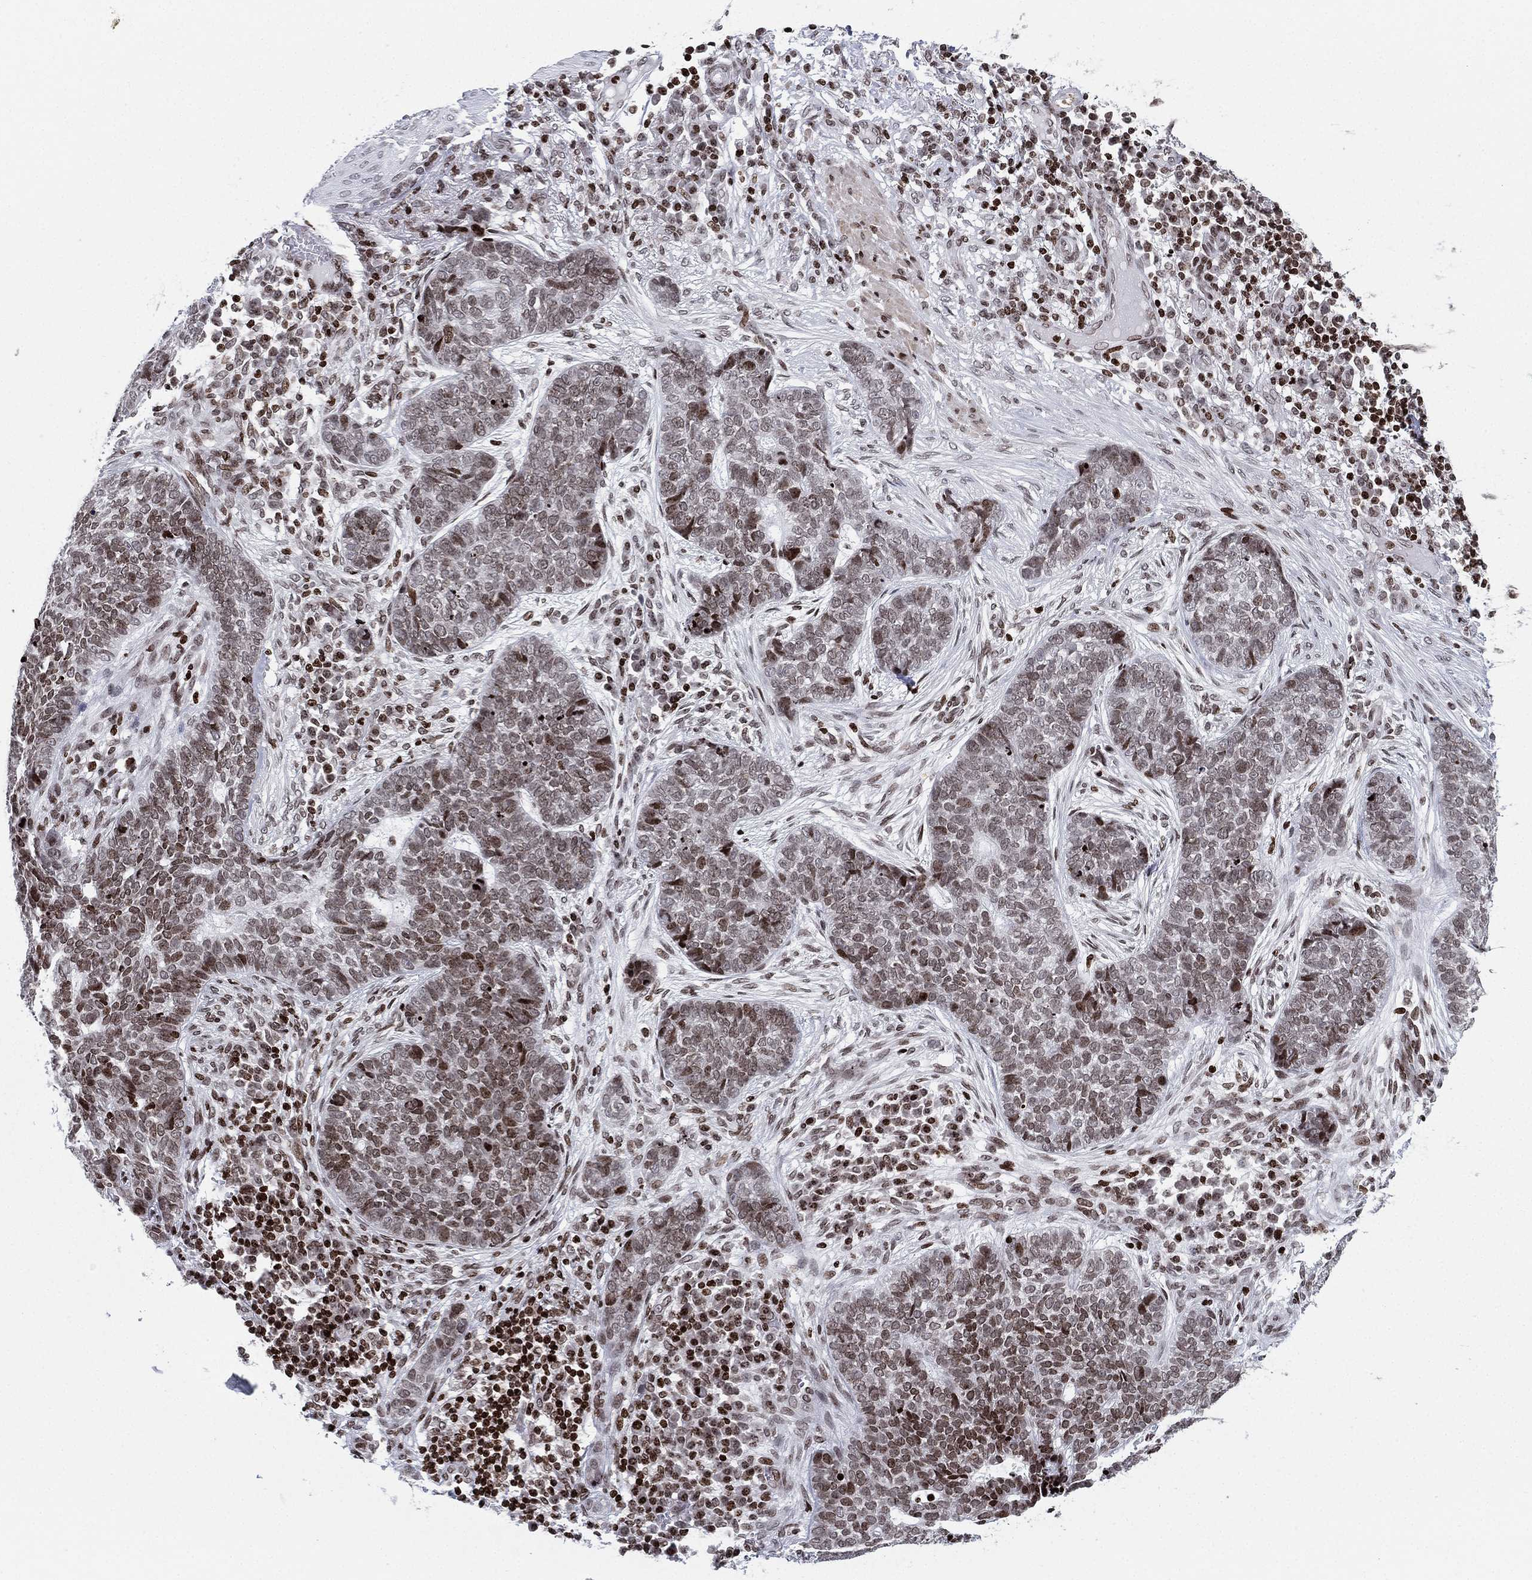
{"staining": {"intensity": "moderate", "quantity": "<25%", "location": "nuclear"}, "tissue": "skin cancer", "cell_type": "Tumor cells", "image_type": "cancer", "snomed": [{"axis": "morphology", "description": "Basal cell carcinoma"}, {"axis": "topography", "description": "Skin"}], "caption": "Immunohistochemistry (IHC) staining of skin cancer, which displays low levels of moderate nuclear staining in approximately <25% of tumor cells indicating moderate nuclear protein expression. The staining was performed using DAB (3,3'-diaminobenzidine) (brown) for protein detection and nuclei were counterstained in hematoxylin (blue).", "gene": "MFSD14A", "patient": {"sex": "female", "age": 69}}